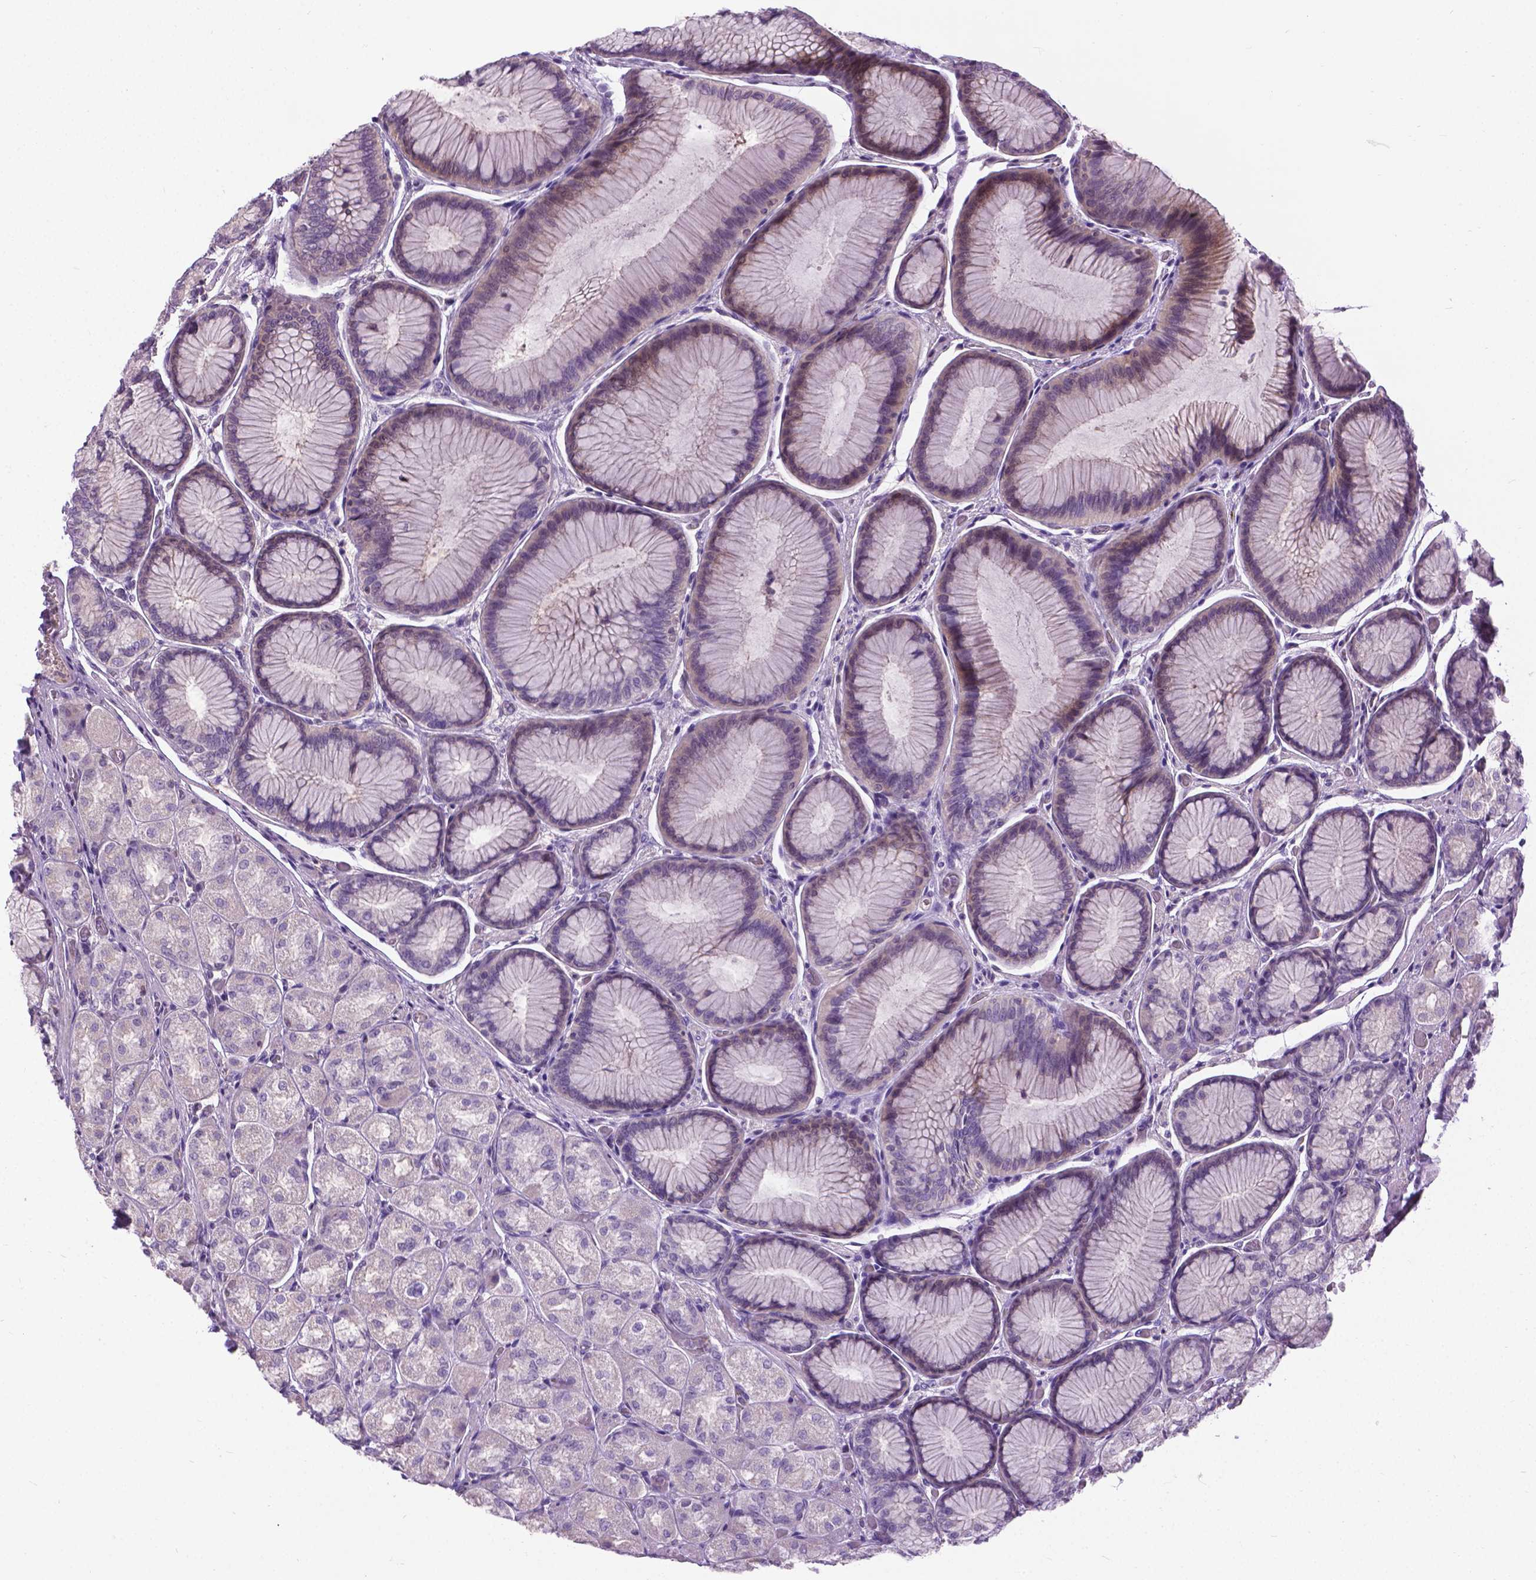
{"staining": {"intensity": "negative", "quantity": "none", "location": "none"}, "tissue": "stomach", "cell_type": "Glandular cells", "image_type": "normal", "snomed": [{"axis": "morphology", "description": "Normal tissue, NOS"}, {"axis": "morphology", "description": "Adenocarcinoma, NOS"}, {"axis": "morphology", "description": "Adenocarcinoma, High grade"}, {"axis": "topography", "description": "Stomach, upper"}, {"axis": "topography", "description": "Stomach"}], "caption": "Immunohistochemistry (IHC) photomicrograph of normal stomach stained for a protein (brown), which reveals no expression in glandular cells.", "gene": "JAK3", "patient": {"sex": "female", "age": 65}}